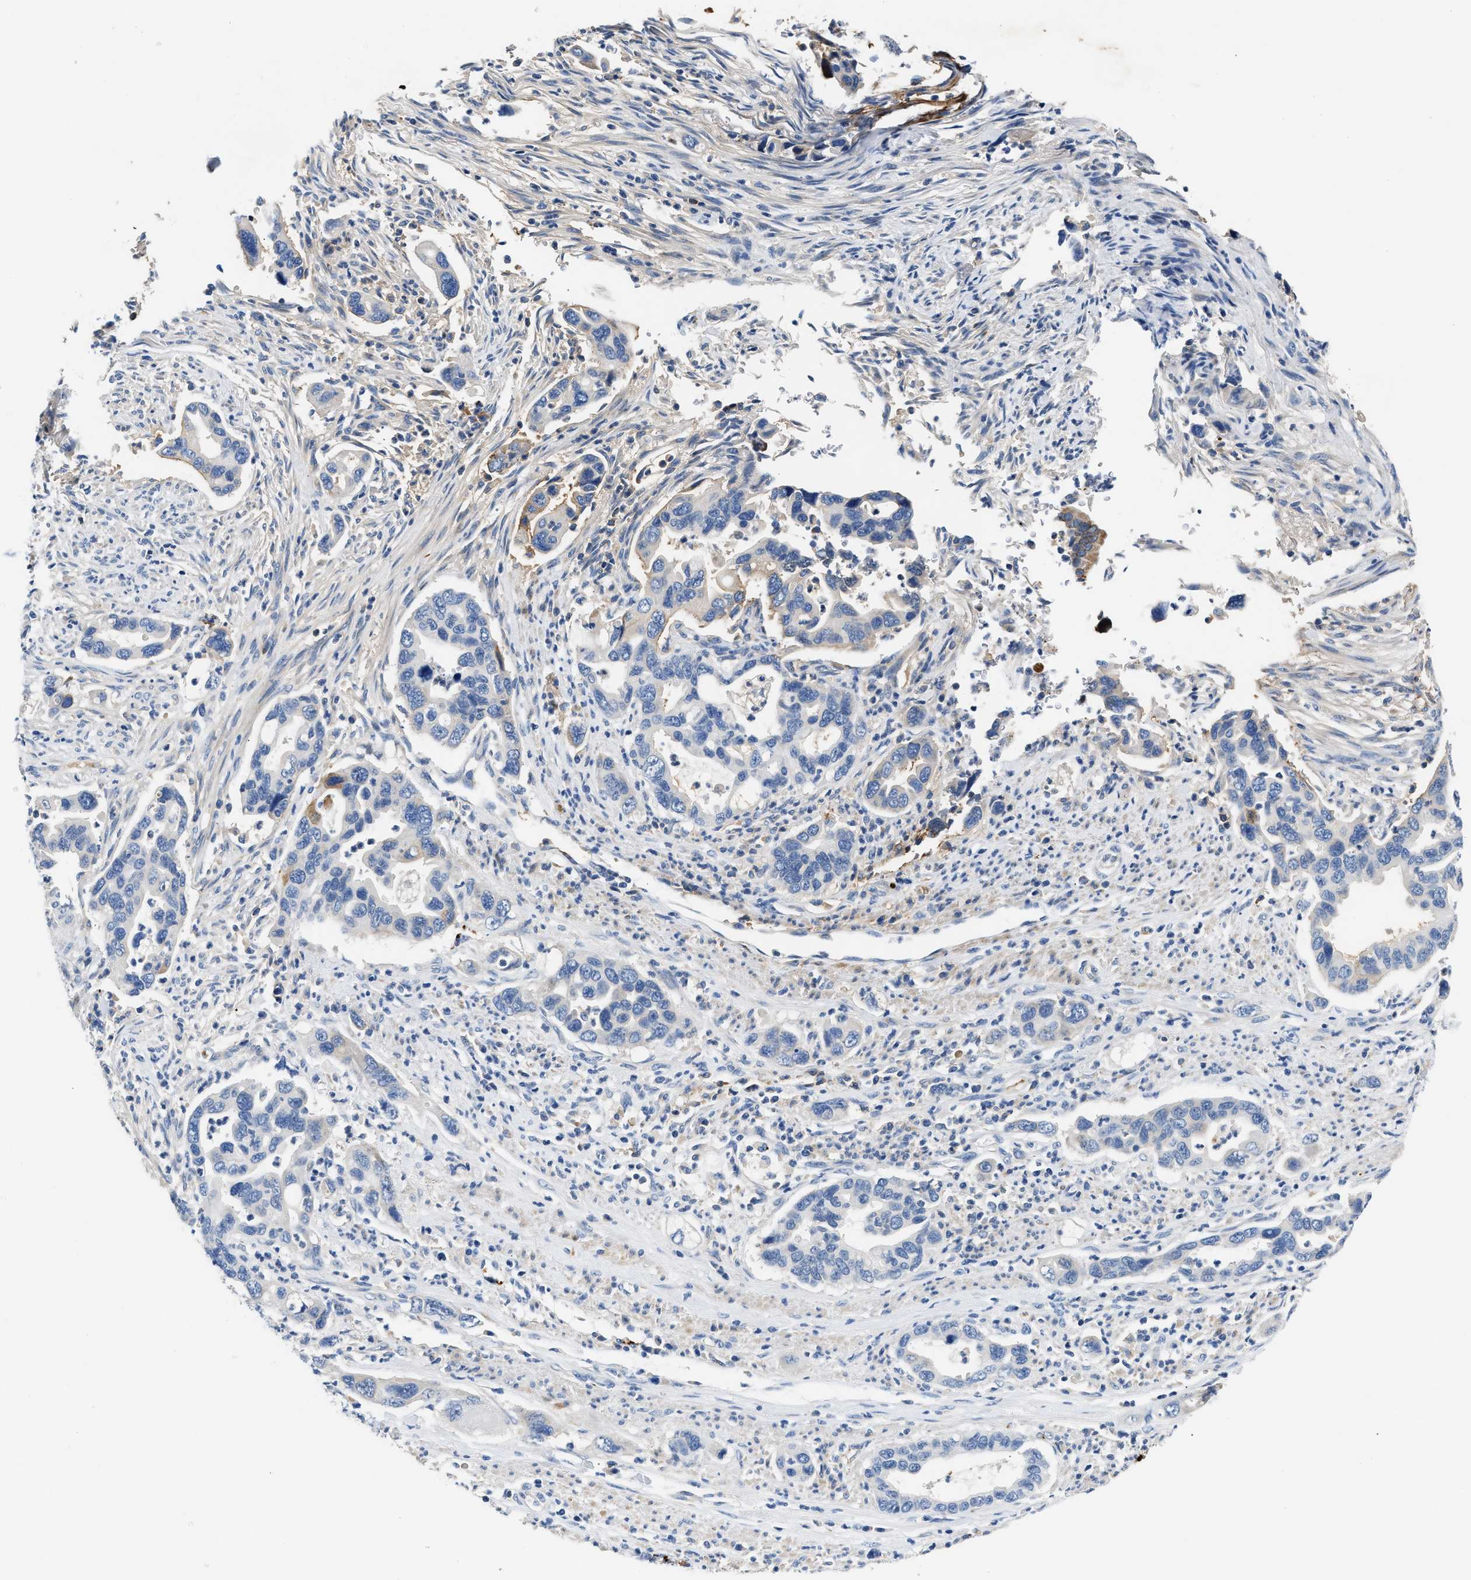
{"staining": {"intensity": "negative", "quantity": "none", "location": "none"}, "tissue": "pancreatic cancer", "cell_type": "Tumor cells", "image_type": "cancer", "snomed": [{"axis": "morphology", "description": "Adenocarcinoma, NOS"}, {"axis": "topography", "description": "Pancreas"}], "caption": "Tumor cells show no significant protein staining in pancreatic cancer.", "gene": "TUT7", "patient": {"sex": "female", "age": 70}}